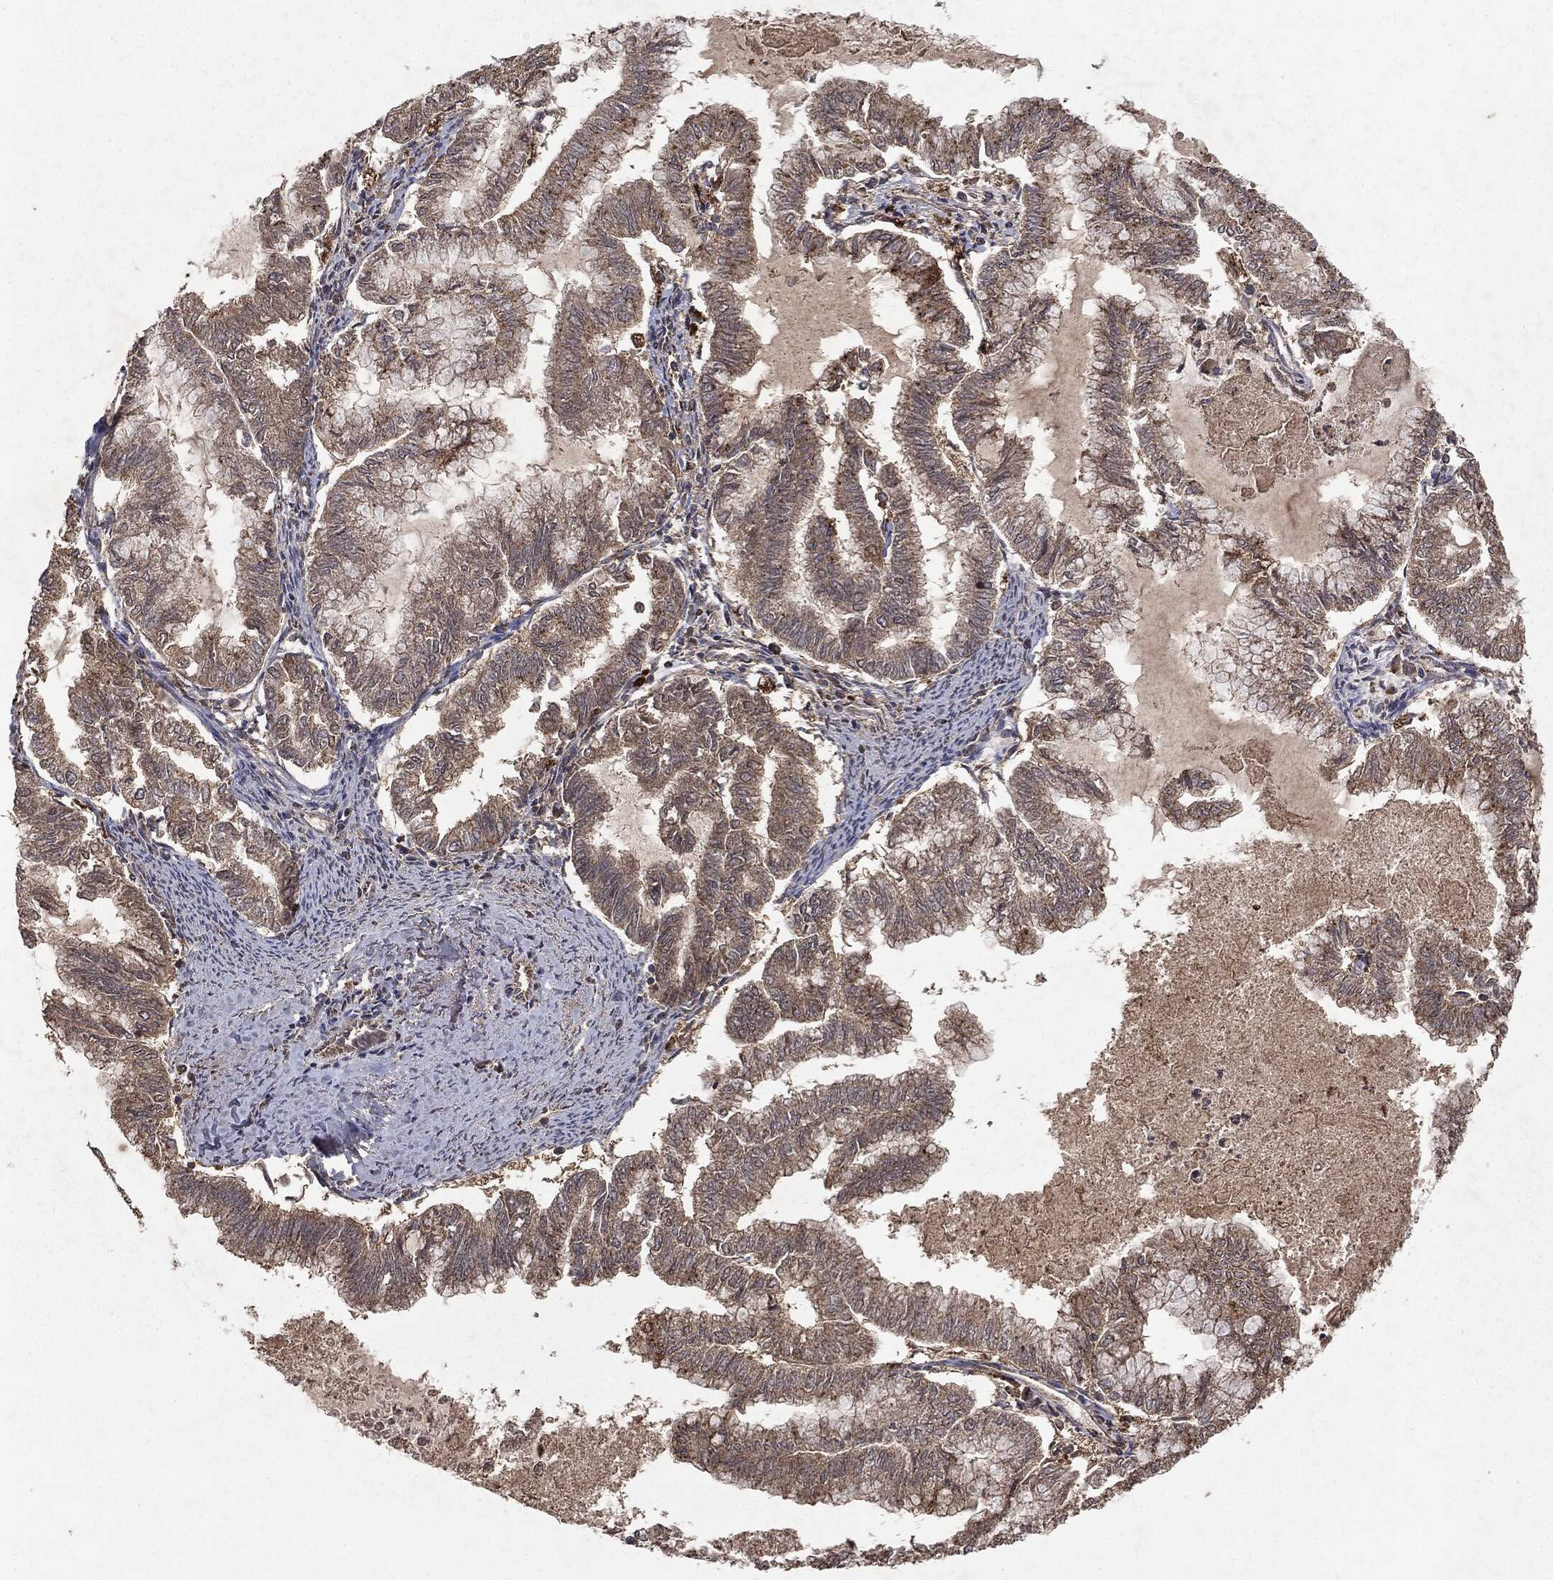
{"staining": {"intensity": "weak", "quantity": "25%-75%", "location": "cytoplasmic/membranous"}, "tissue": "endometrial cancer", "cell_type": "Tumor cells", "image_type": "cancer", "snomed": [{"axis": "morphology", "description": "Adenocarcinoma, NOS"}, {"axis": "topography", "description": "Endometrium"}], "caption": "The micrograph displays immunohistochemical staining of endometrial cancer. There is weak cytoplasmic/membranous positivity is seen in about 25%-75% of tumor cells.", "gene": "MTOR", "patient": {"sex": "female", "age": 79}}